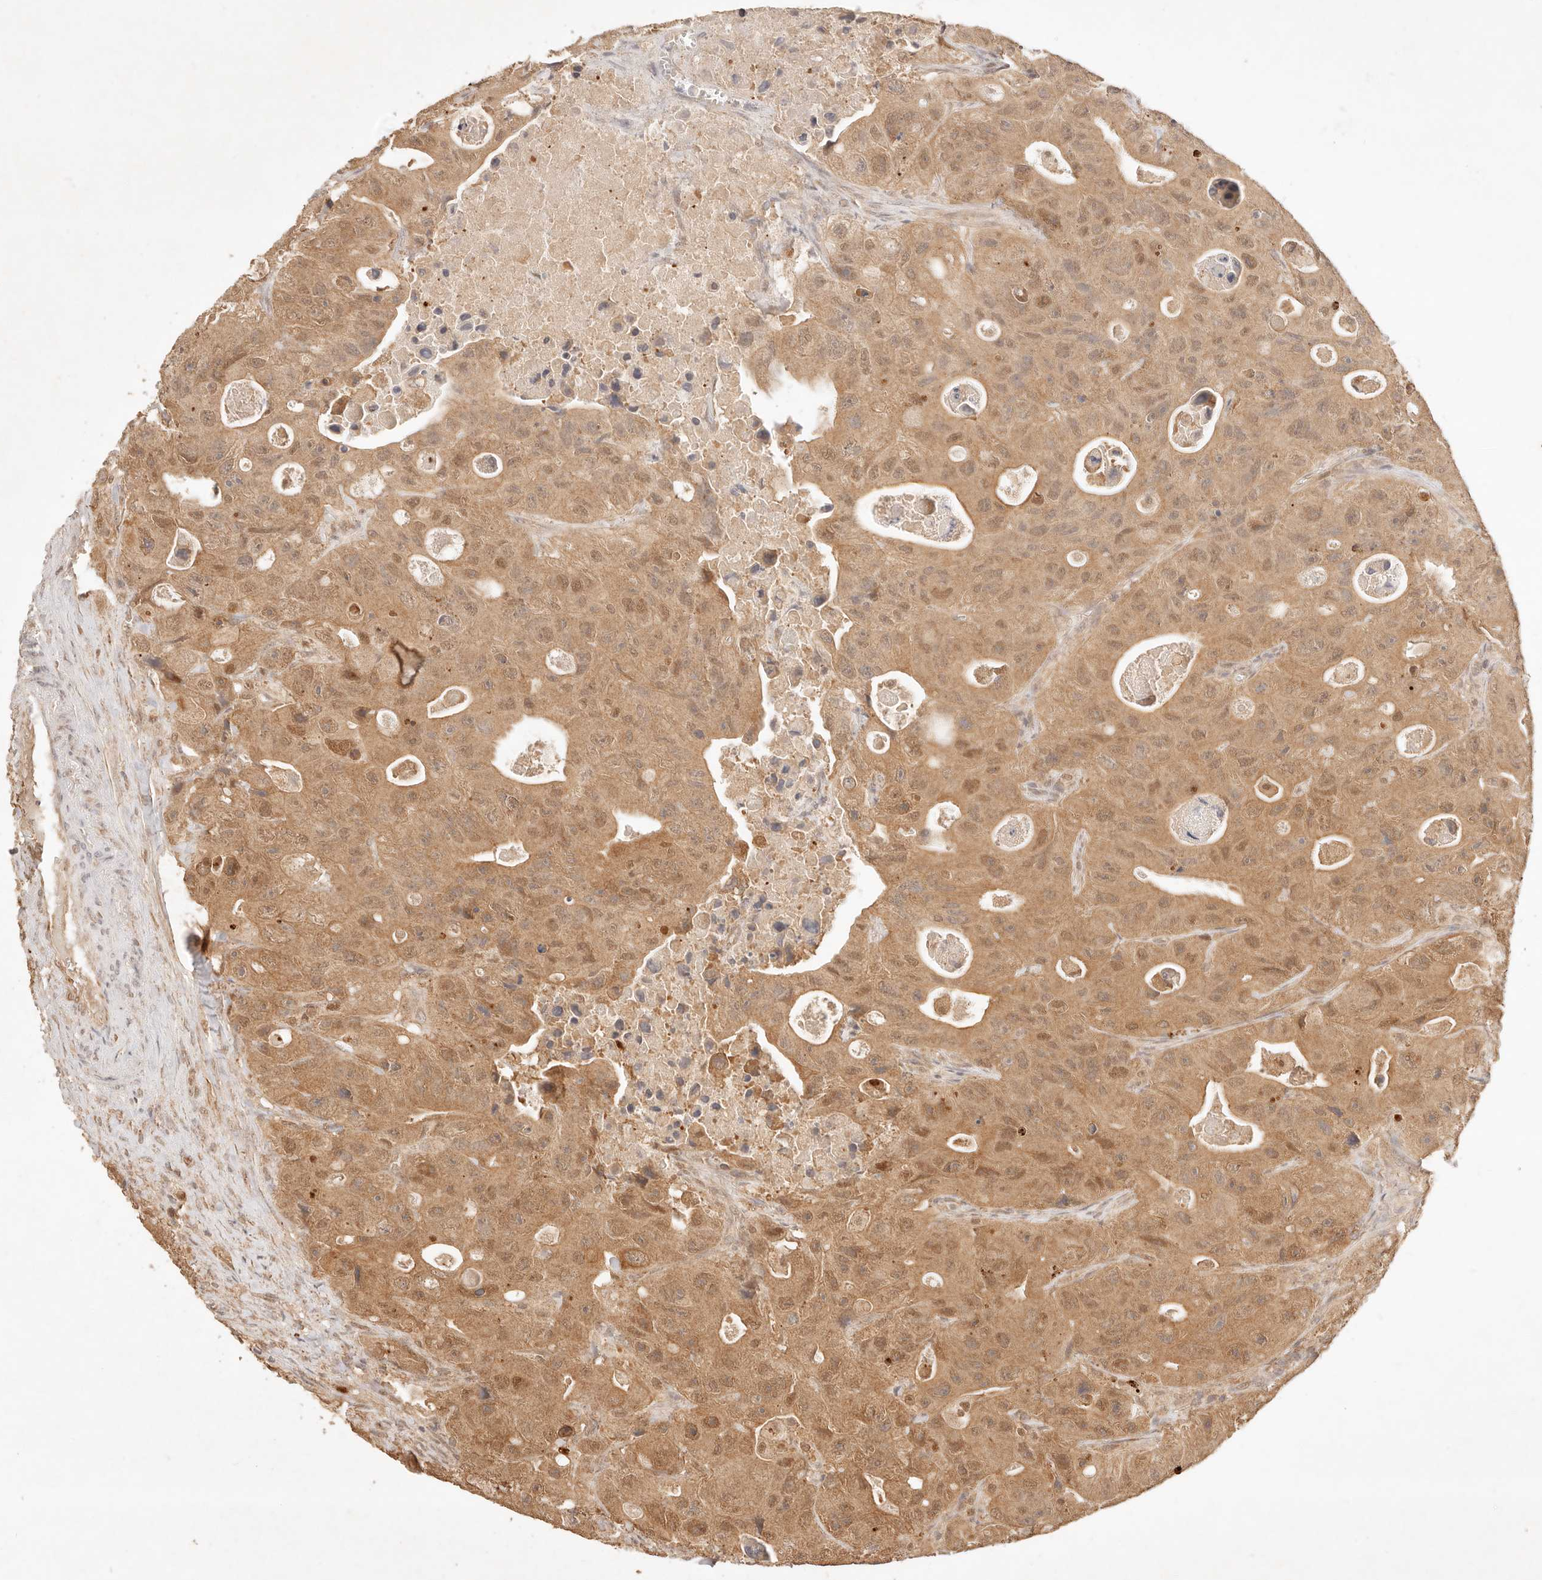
{"staining": {"intensity": "moderate", "quantity": ">75%", "location": "cytoplasmic/membranous,nuclear"}, "tissue": "colorectal cancer", "cell_type": "Tumor cells", "image_type": "cancer", "snomed": [{"axis": "morphology", "description": "Adenocarcinoma, NOS"}, {"axis": "topography", "description": "Colon"}], "caption": "A medium amount of moderate cytoplasmic/membranous and nuclear staining is appreciated in about >75% of tumor cells in colorectal cancer tissue. (Brightfield microscopy of DAB IHC at high magnification).", "gene": "TRIM11", "patient": {"sex": "female", "age": 46}}